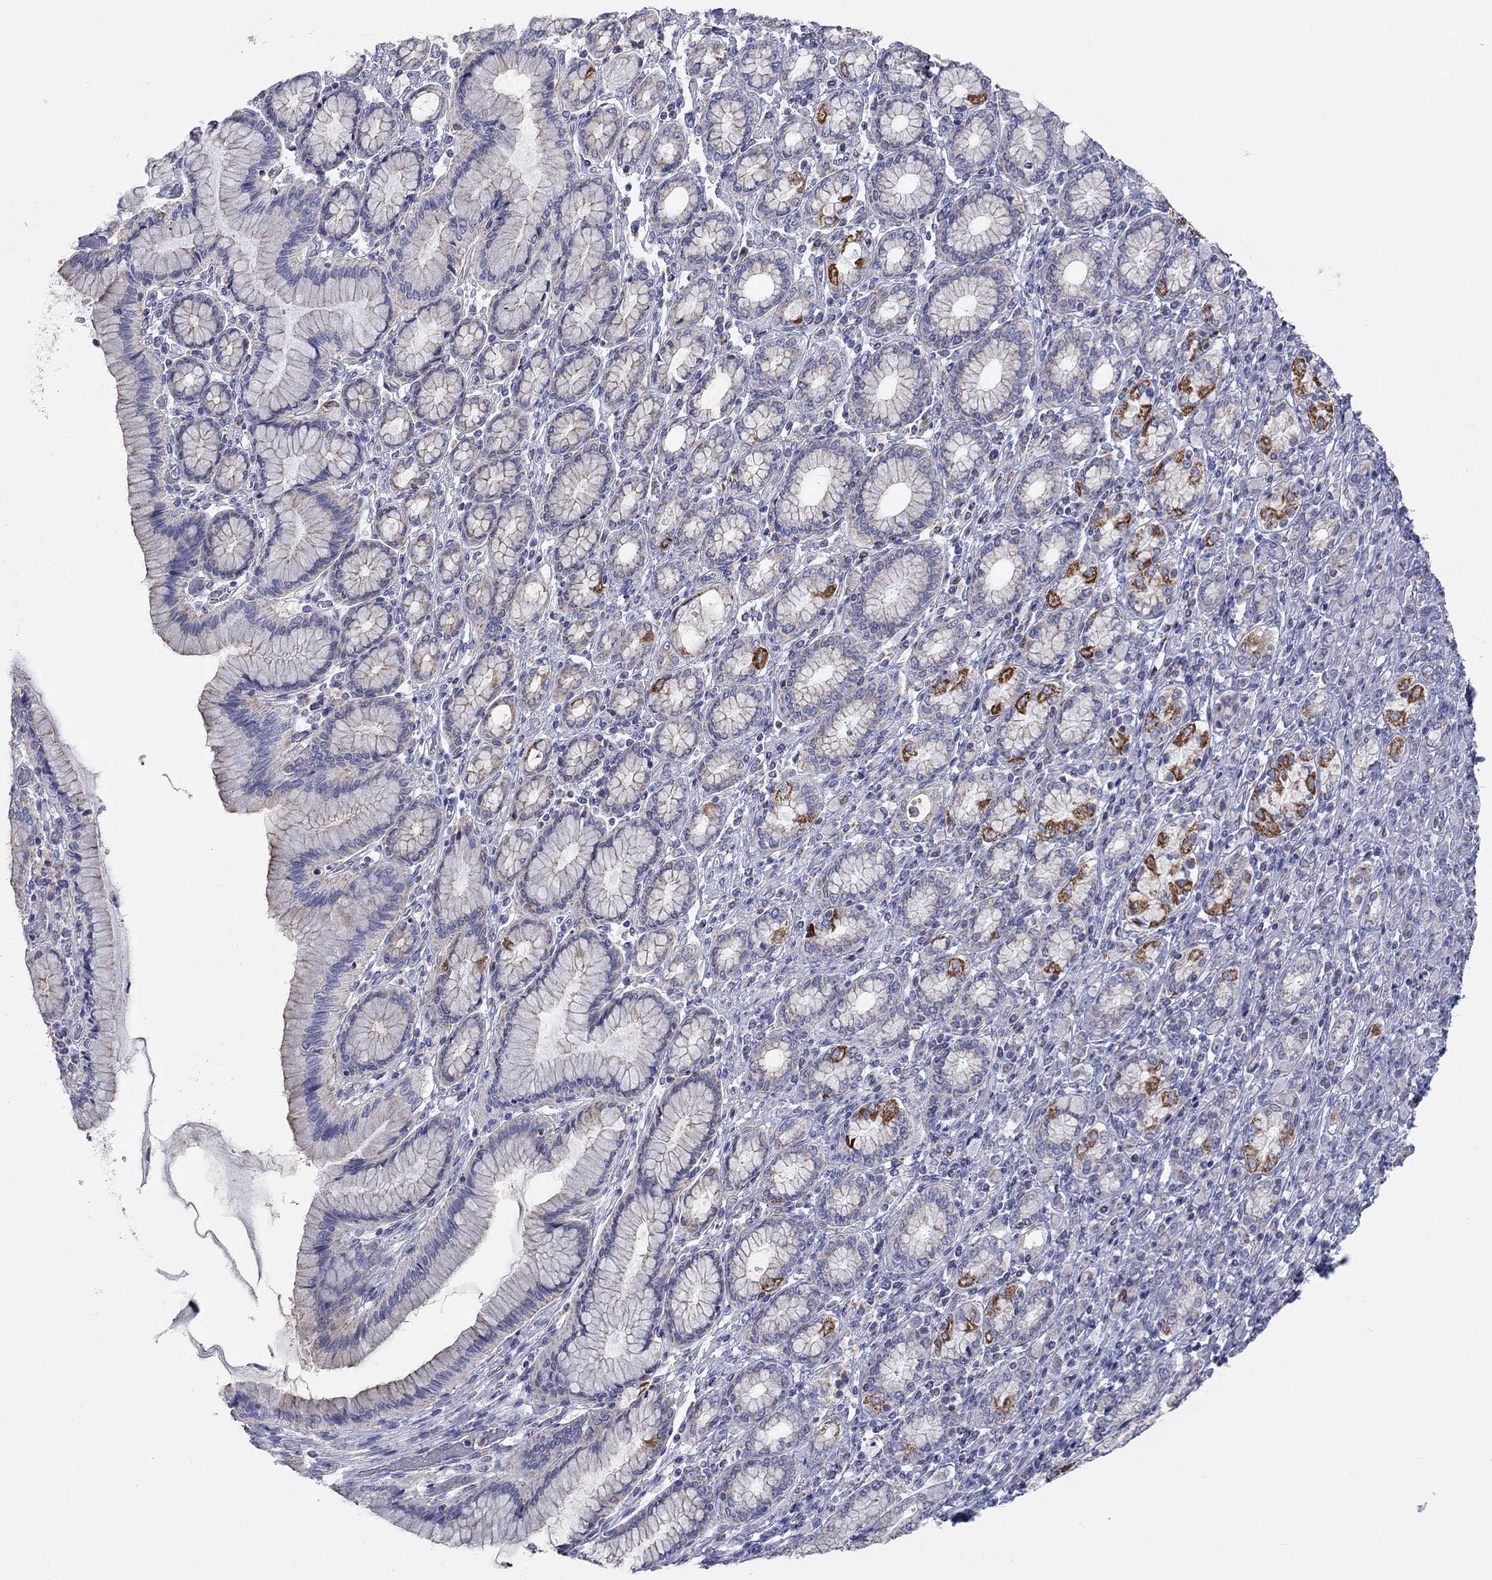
{"staining": {"intensity": "negative", "quantity": "none", "location": "none"}, "tissue": "stomach cancer", "cell_type": "Tumor cells", "image_type": "cancer", "snomed": [{"axis": "morphology", "description": "Normal tissue, NOS"}, {"axis": "morphology", "description": "Adenocarcinoma, NOS"}, {"axis": "topography", "description": "Stomach"}], "caption": "This is an immunohistochemistry (IHC) histopathology image of human stomach adenocarcinoma. There is no staining in tumor cells.", "gene": "RCAN1", "patient": {"sex": "female", "age": 79}}